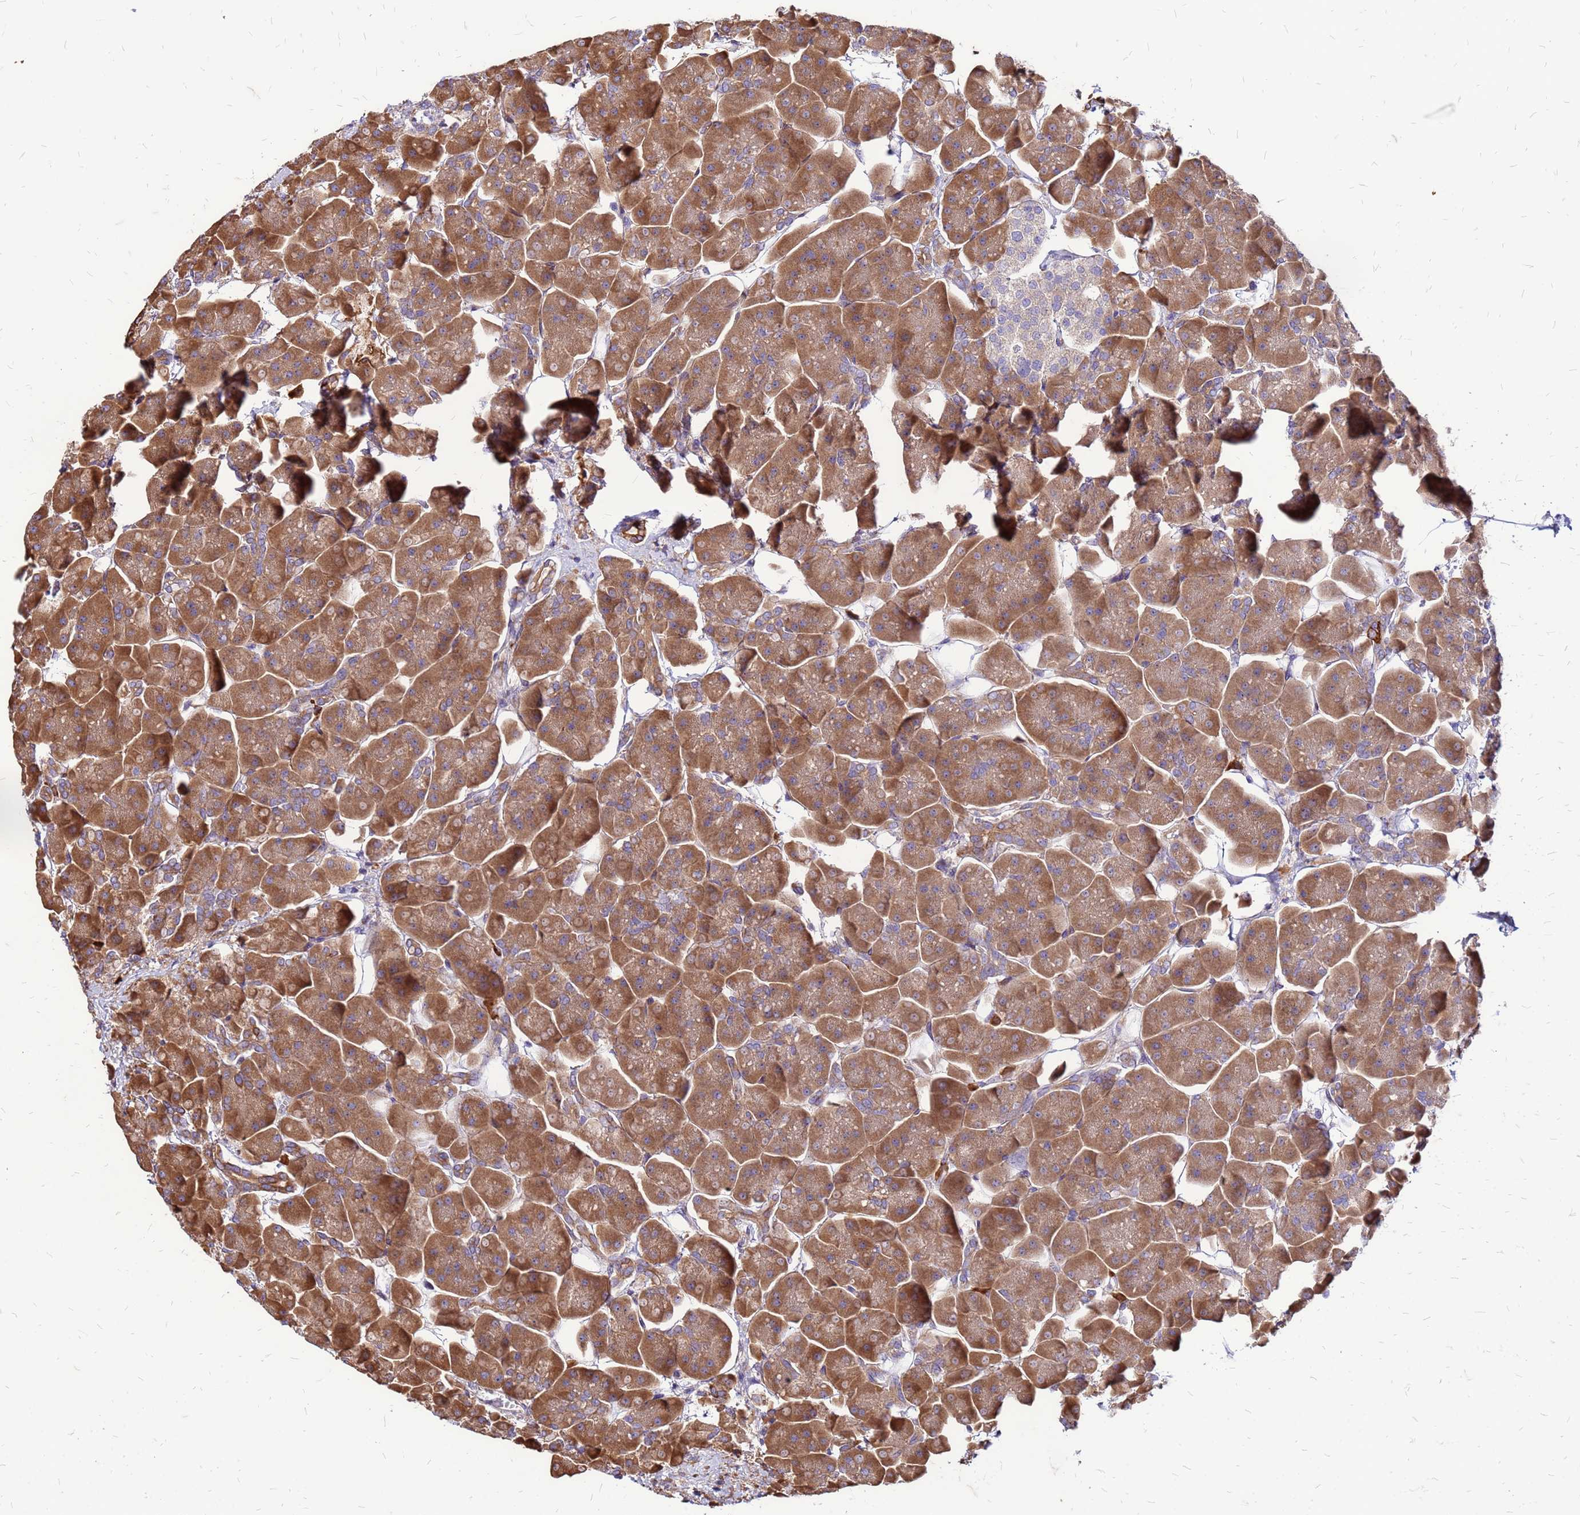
{"staining": {"intensity": "strong", "quantity": ">75%", "location": "cytoplasmic/membranous"}, "tissue": "pancreas", "cell_type": "Exocrine glandular cells", "image_type": "normal", "snomed": [{"axis": "morphology", "description": "Normal tissue, NOS"}, {"axis": "topography", "description": "Pancreas"}], "caption": "The image reveals staining of unremarkable pancreas, revealing strong cytoplasmic/membranous protein staining (brown color) within exocrine glandular cells.", "gene": "VMO1", "patient": {"sex": "male", "age": 66}}